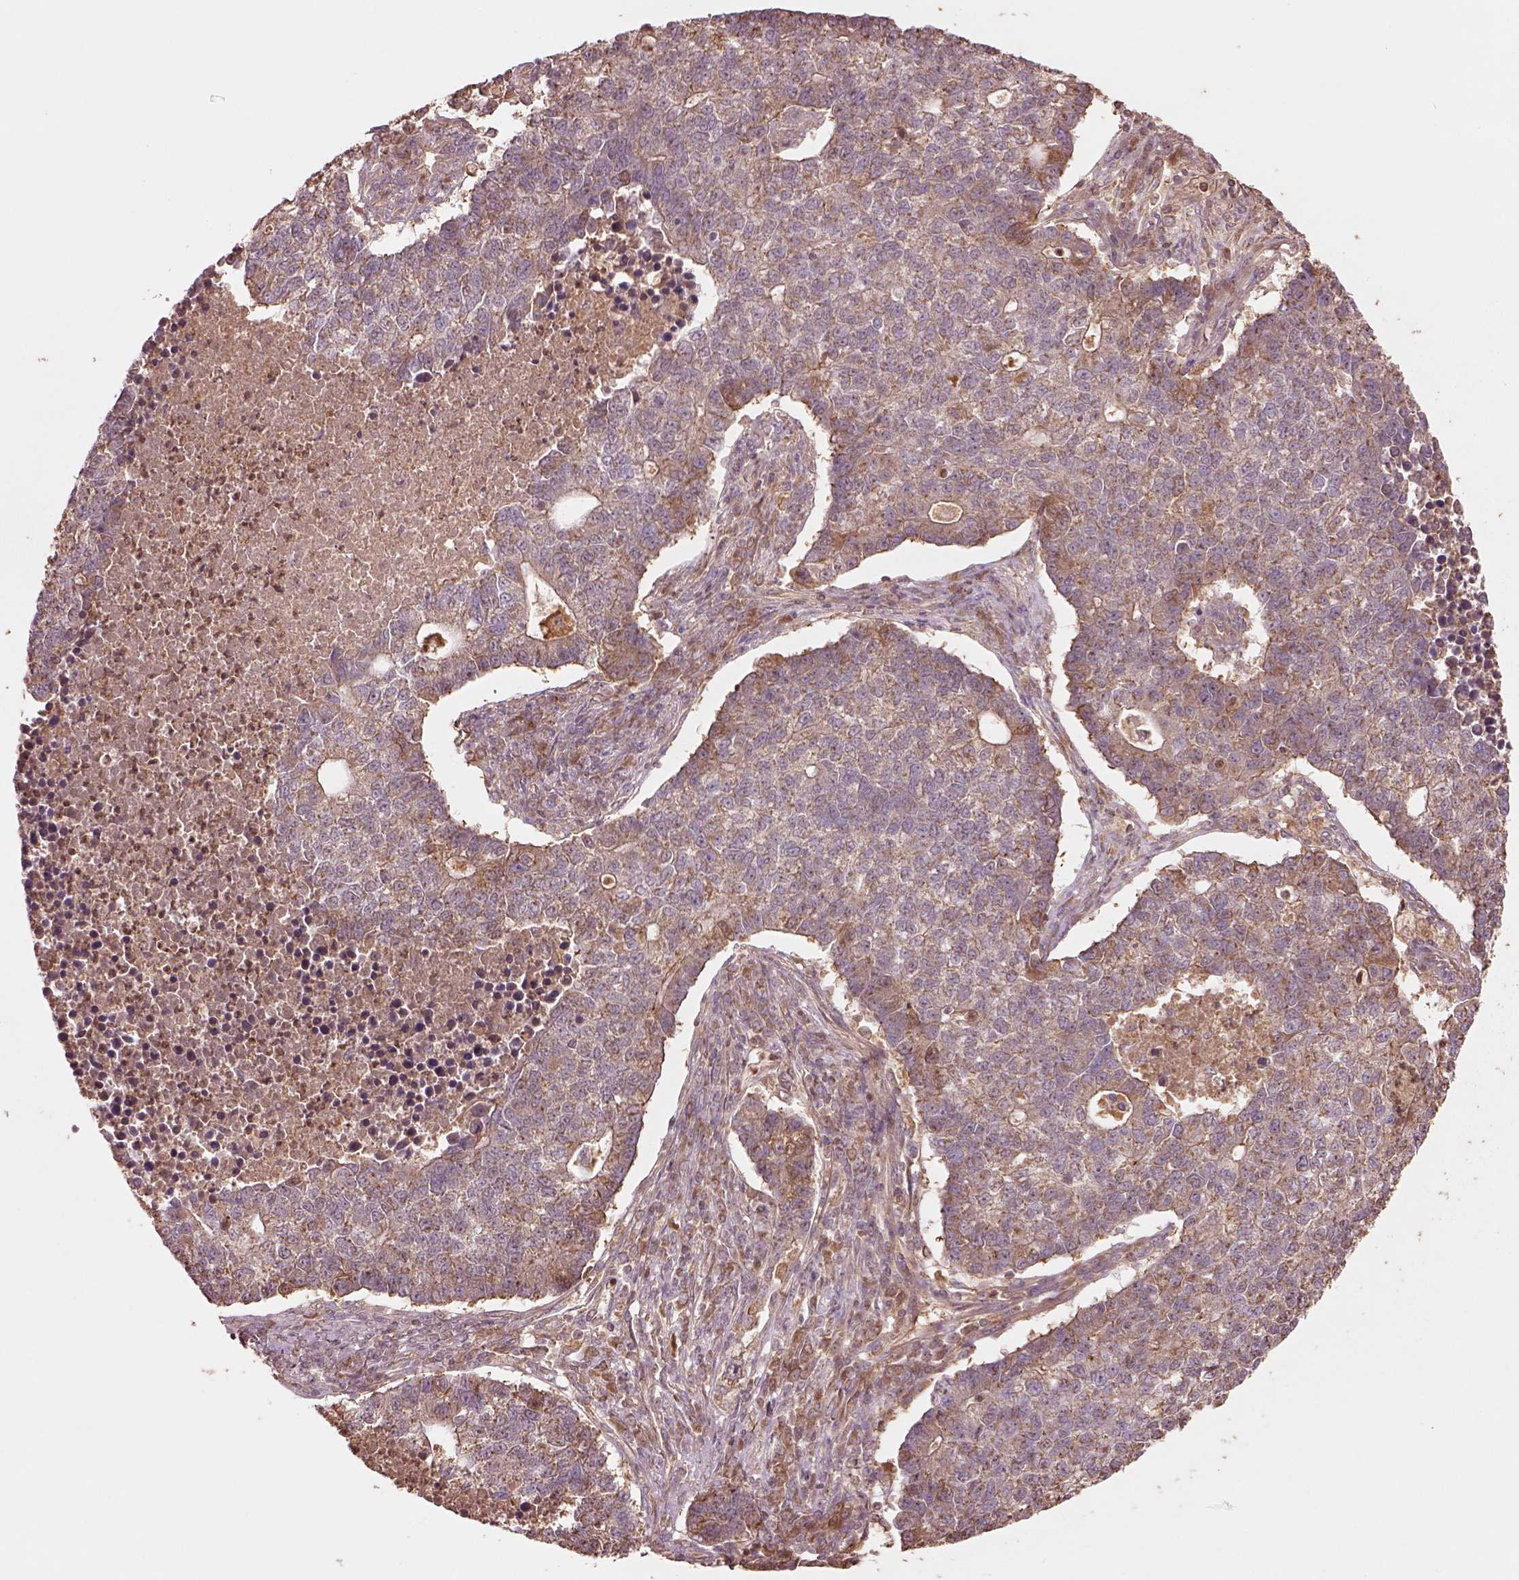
{"staining": {"intensity": "moderate", "quantity": "<25%", "location": "cytoplasmic/membranous"}, "tissue": "lung cancer", "cell_type": "Tumor cells", "image_type": "cancer", "snomed": [{"axis": "morphology", "description": "Adenocarcinoma, NOS"}, {"axis": "topography", "description": "Lung"}], "caption": "Human lung cancer stained with a protein marker demonstrates moderate staining in tumor cells.", "gene": "TRADD", "patient": {"sex": "male", "age": 57}}